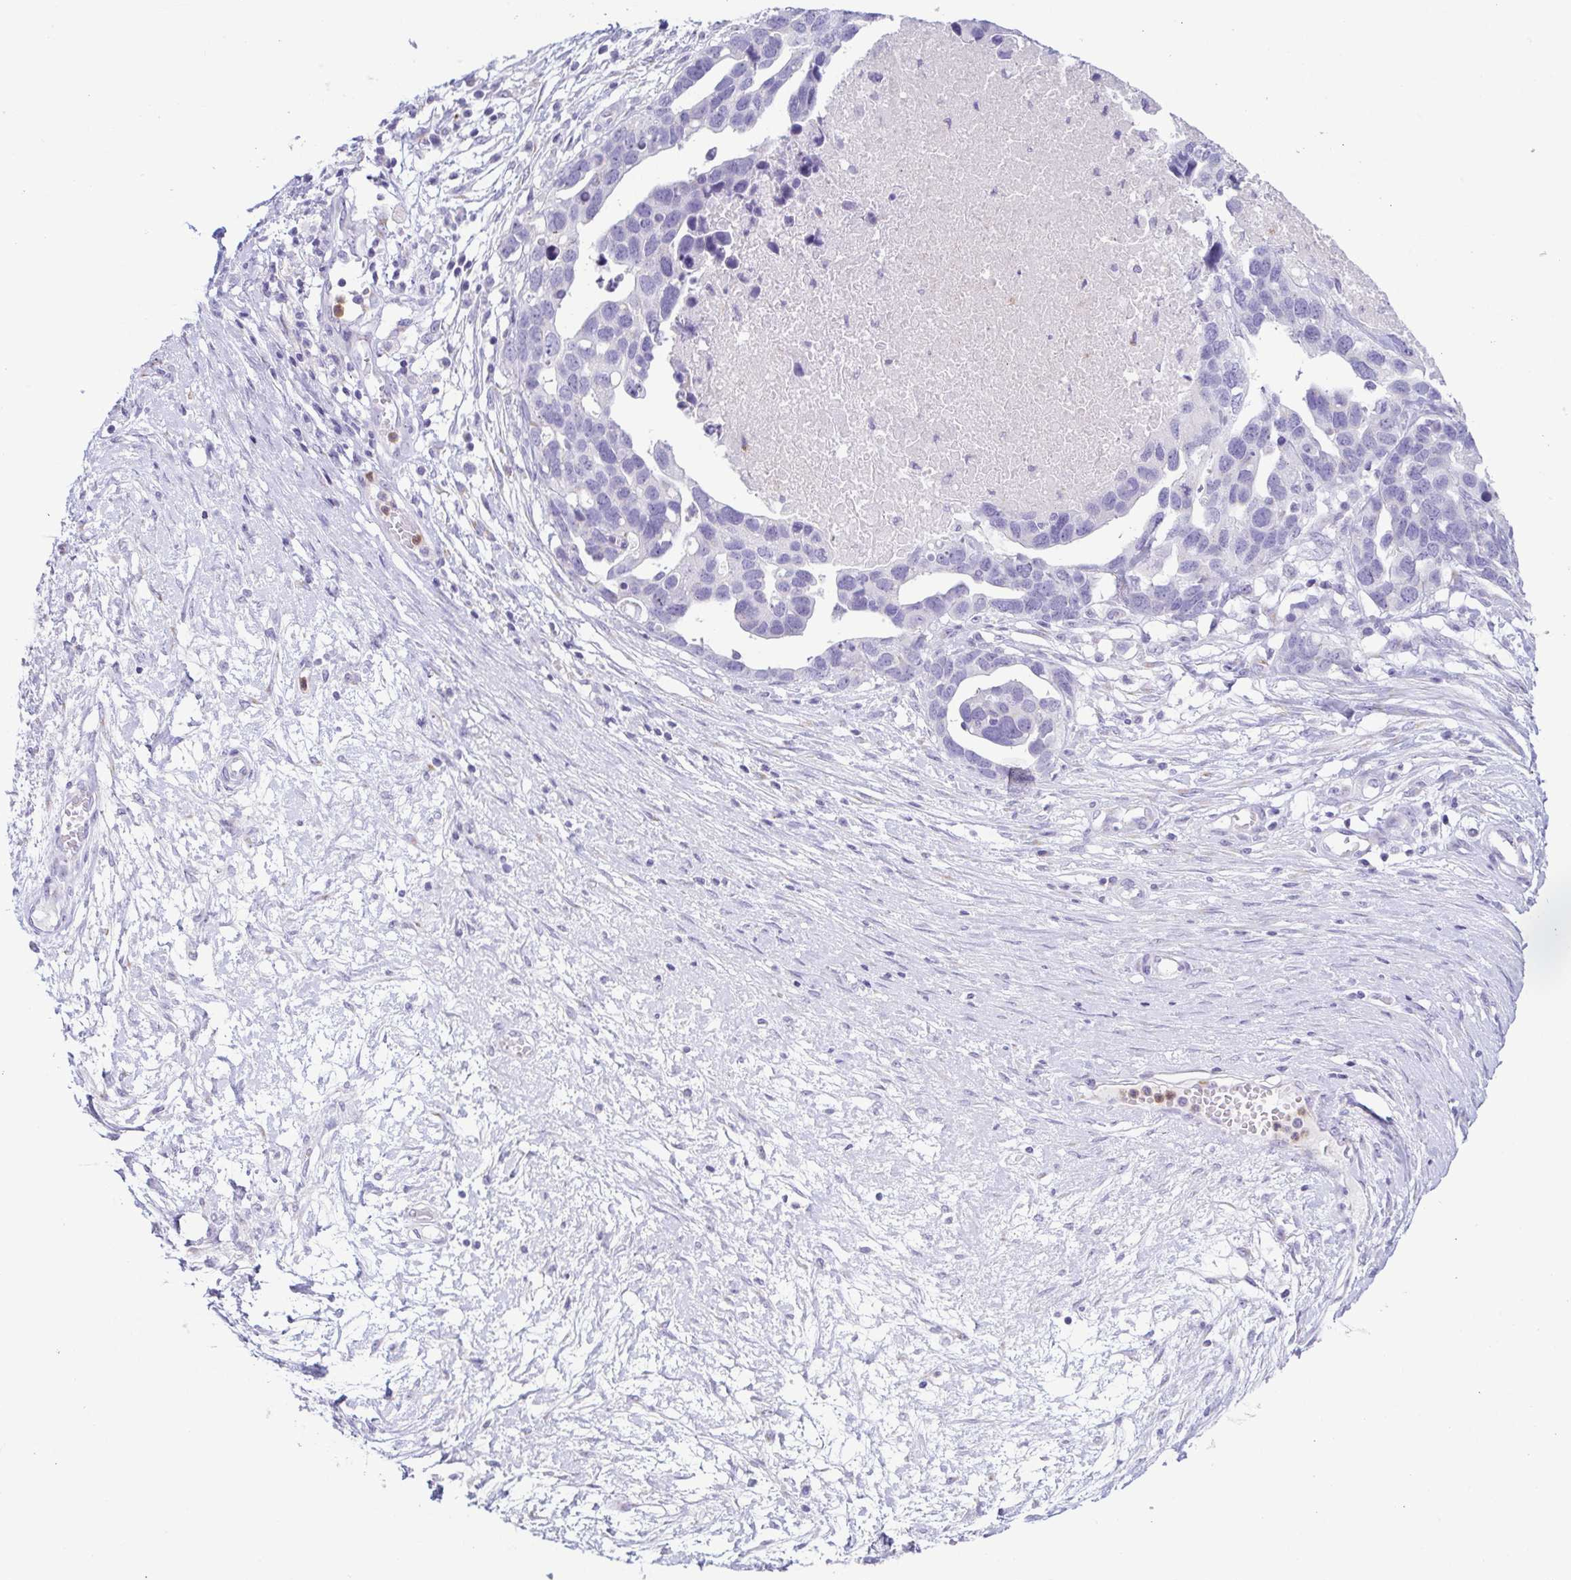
{"staining": {"intensity": "negative", "quantity": "none", "location": "none"}, "tissue": "ovarian cancer", "cell_type": "Tumor cells", "image_type": "cancer", "snomed": [{"axis": "morphology", "description": "Cystadenocarcinoma, serous, NOS"}, {"axis": "topography", "description": "Ovary"}], "caption": "IHC image of human ovarian cancer (serous cystadenocarcinoma) stained for a protein (brown), which demonstrates no expression in tumor cells. (Stains: DAB (3,3'-diaminobenzidine) immunohistochemistry with hematoxylin counter stain, Microscopy: brightfield microscopy at high magnification).", "gene": "AZU1", "patient": {"sex": "female", "age": 54}}